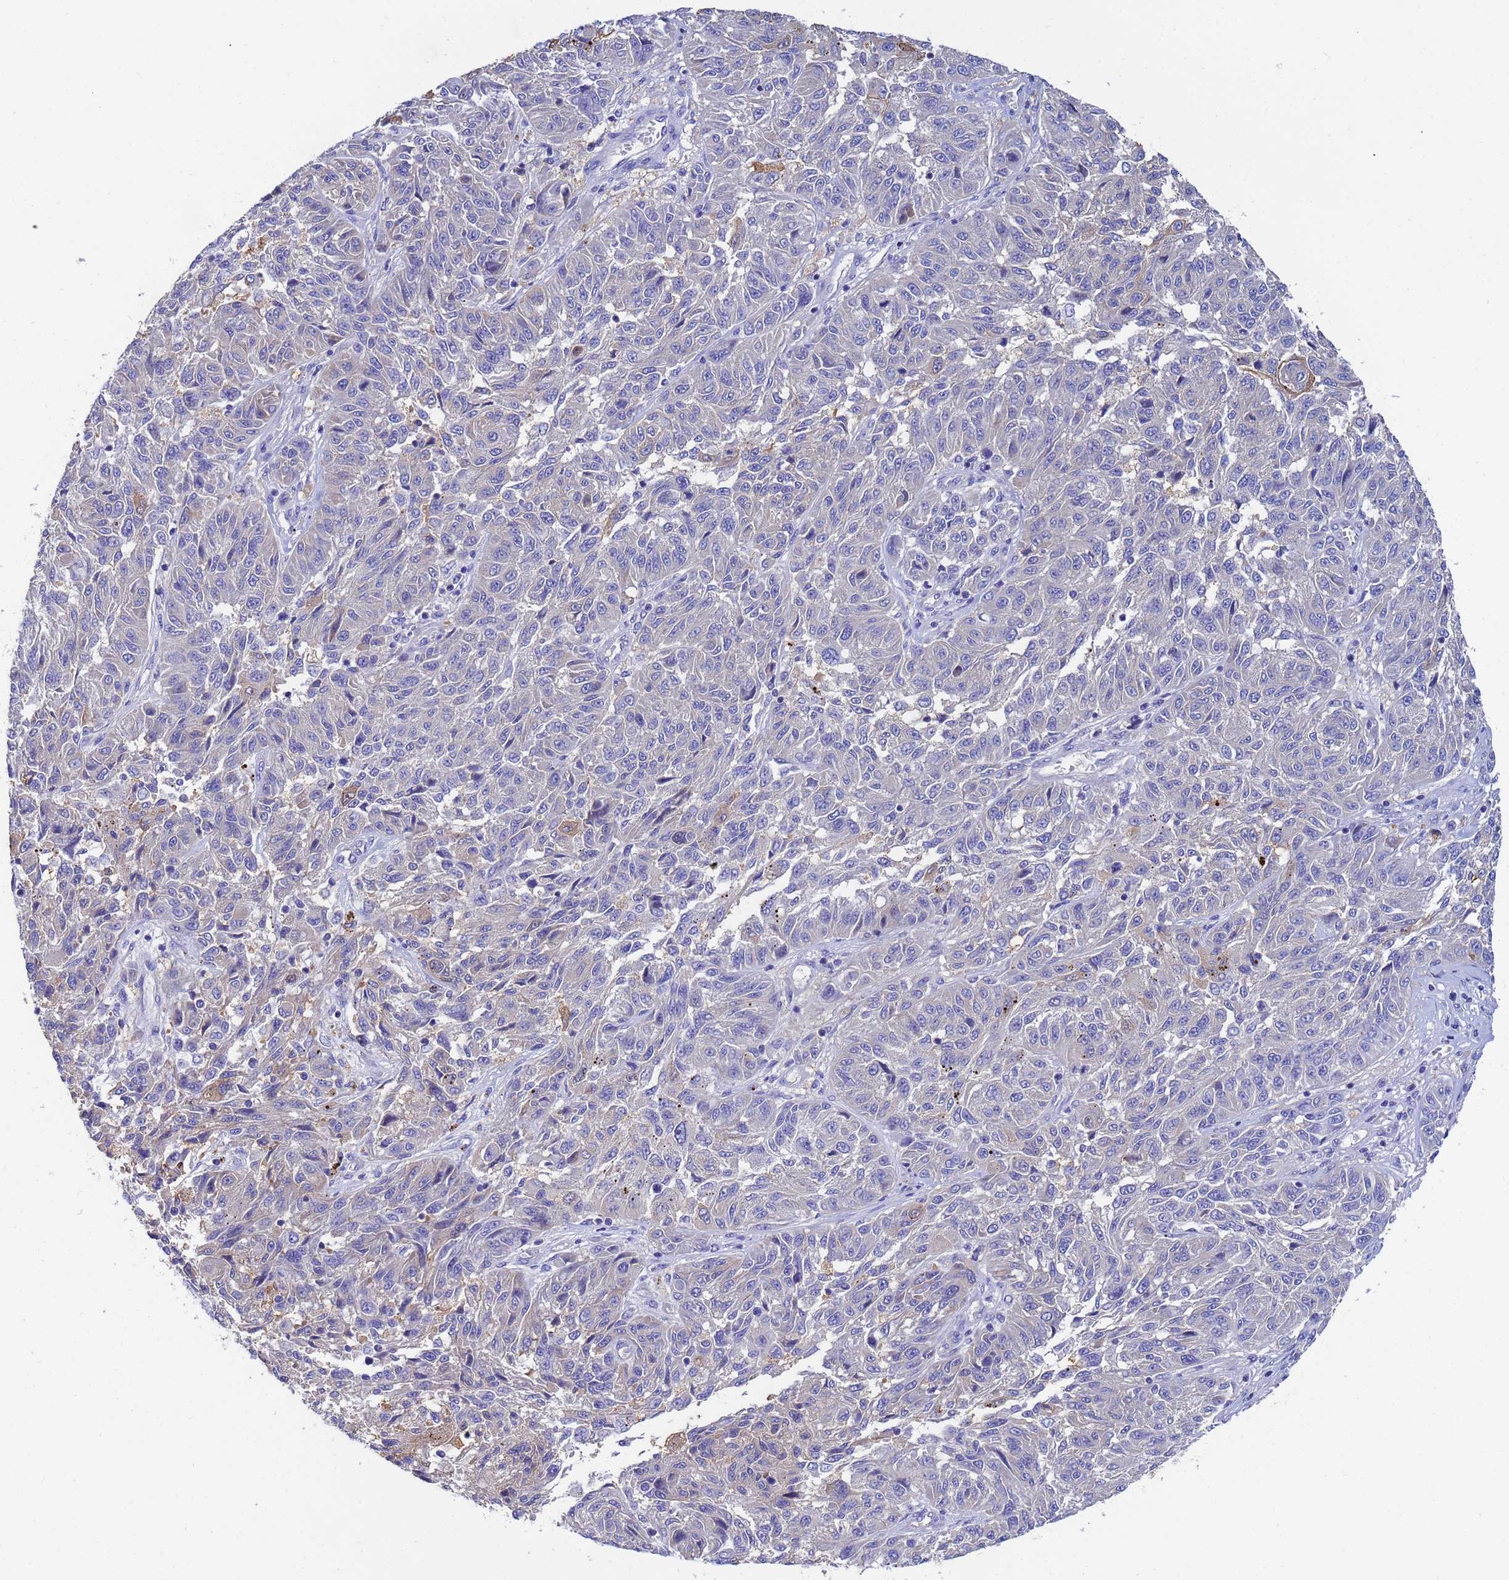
{"staining": {"intensity": "negative", "quantity": "none", "location": "none"}, "tissue": "melanoma", "cell_type": "Tumor cells", "image_type": "cancer", "snomed": [{"axis": "morphology", "description": "Malignant melanoma, NOS"}, {"axis": "topography", "description": "Skin"}], "caption": "Immunohistochemistry (IHC) image of neoplastic tissue: human malignant melanoma stained with DAB (3,3'-diaminobenzidine) shows no significant protein expression in tumor cells.", "gene": "UBE2O", "patient": {"sex": "male", "age": 53}}